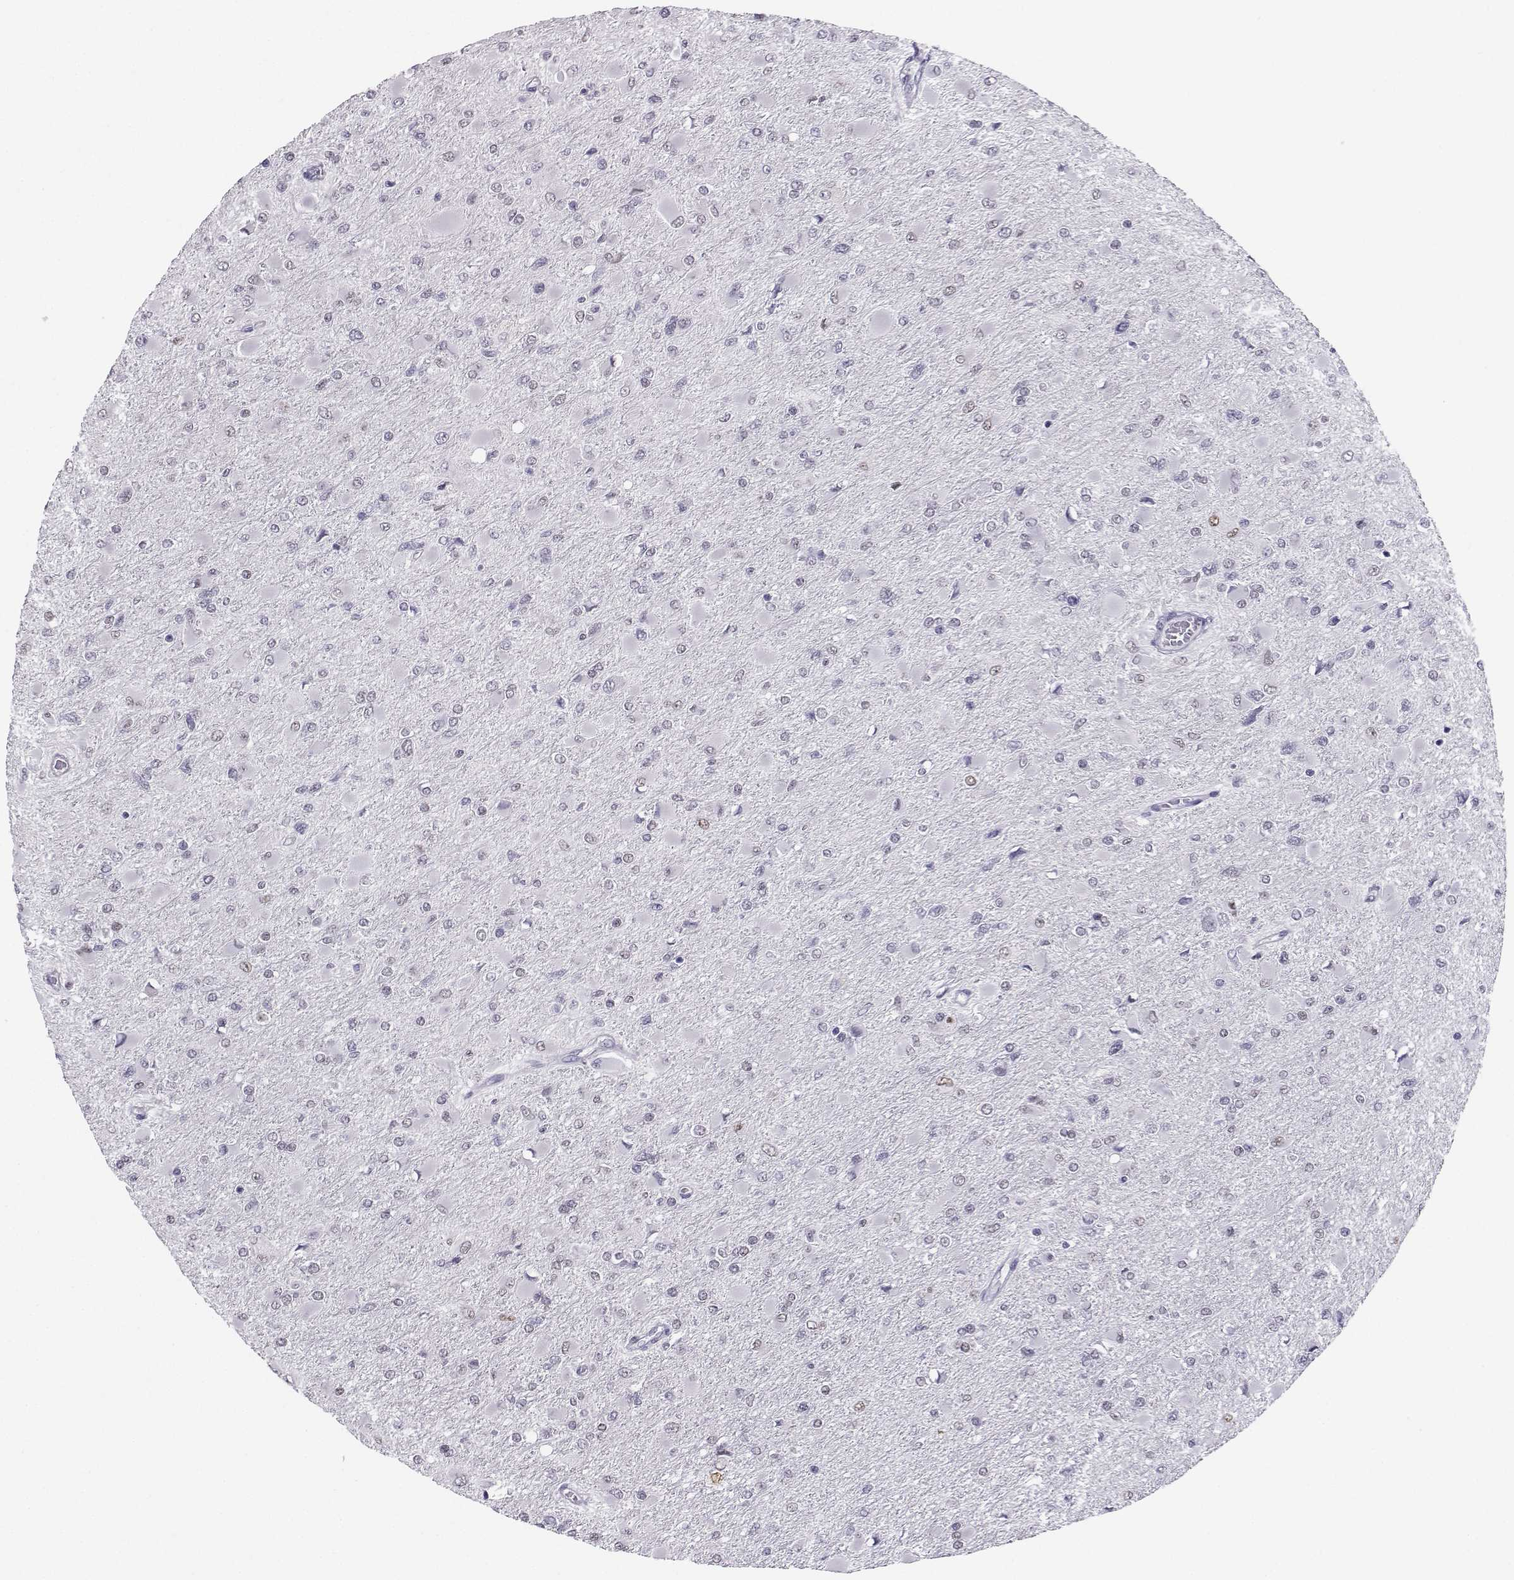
{"staining": {"intensity": "negative", "quantity": "none", "location": "none"}, "tissue": "glioma", "cell_type": "Tumor cells", "image_type": "cancer", "snomed": [{"axis": "morphology", "description": "Glioma, malignant, High grade"}, {"axis": "topography", "description": "Cerebral cortex"}], "caption": "Protein analysis of malignant high-grade glioma reveals no significant positivity in tumor cells.", "gene": "TEDC2", "patient": {"sex": "female", "age": 36}}